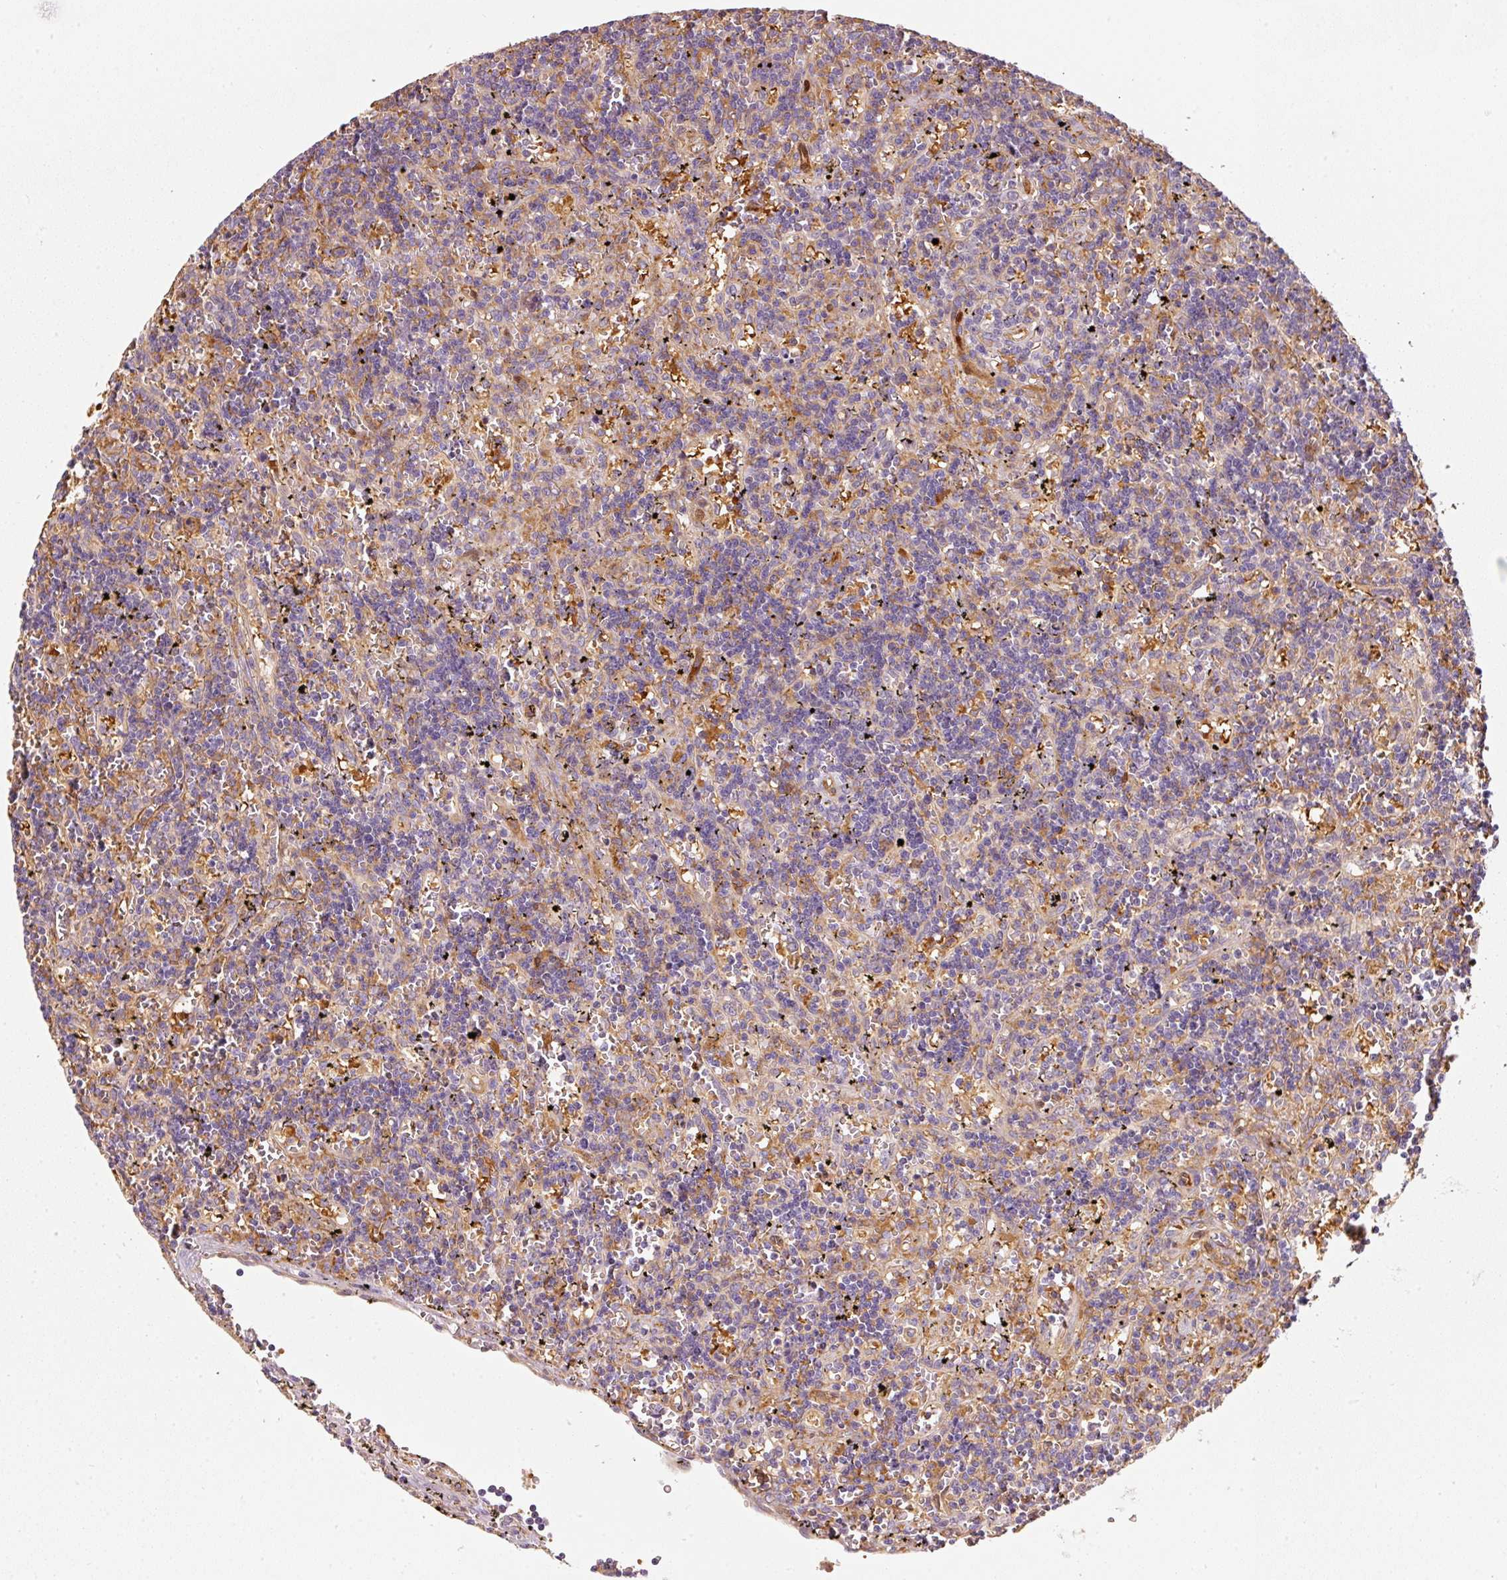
{"staining": {"intensity": "weak", "quantity": "<25%", "location": "cytoplasmic/membranous"}, "tissue": "lymphoma", "cell_type": "Tumor cells", "image_type": "cancer", "snomed": [{"axis": "morphology", "description": "Malignant lymphoma, non-Hodgkin's type, Low grade"}, {"axis": "topography", "description": "Spleen"}], "caption": "Malignant lymphoma, non-Hodgkin's type (low-grade) was stained to show a protein in brown. There is no significant expression in tumor cells. (DAB immunohistochemistry (IHC), high magnification).", "gene": "IQGAP2", "patient": {"sex": "male", "age": 60}}